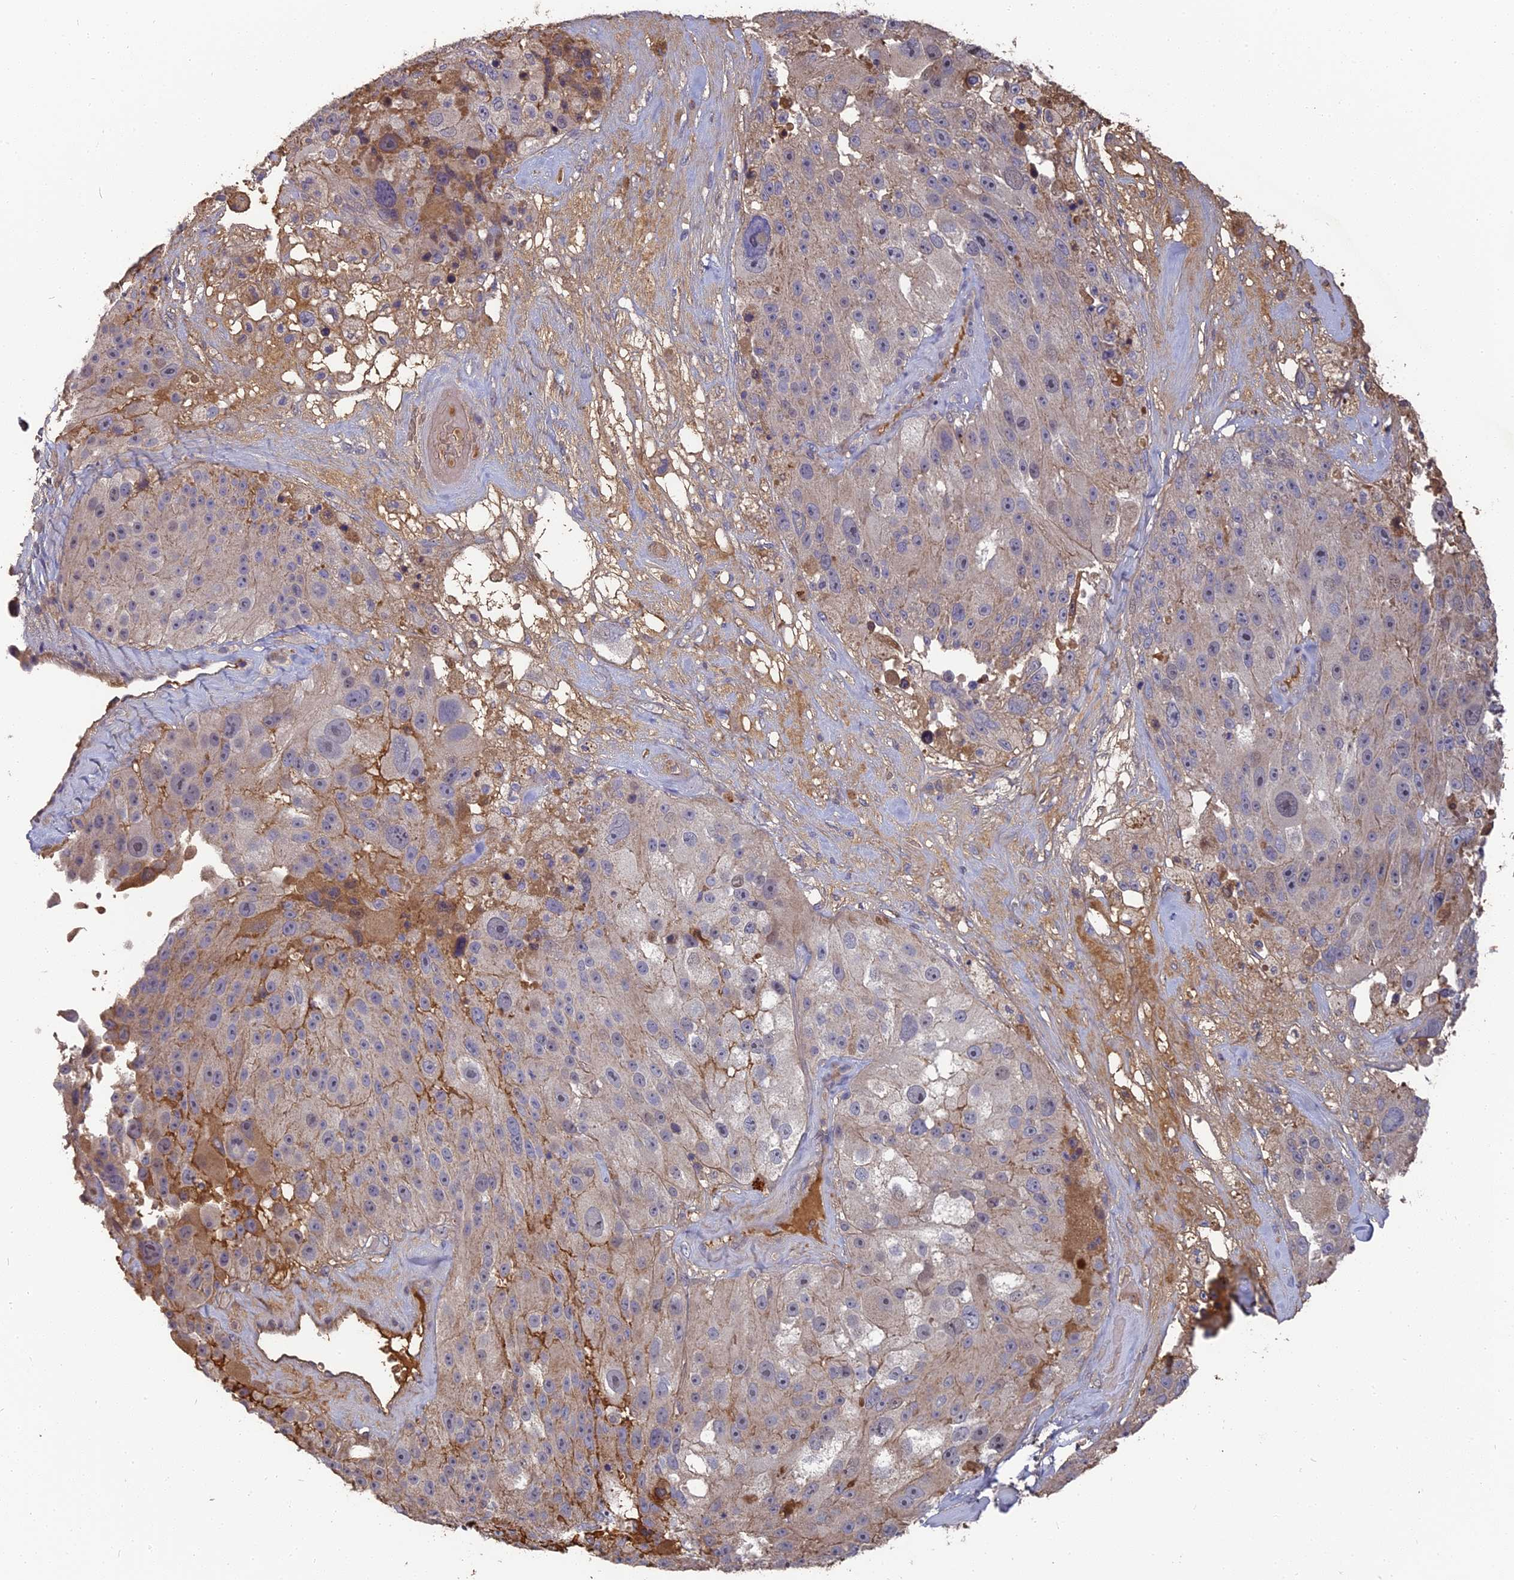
{"staining": {"intensity": "weak", "quantity": "<25%", "location": "cytoplasmic/membranous"}, "tissue": "melanoma", "cell_type": "Tumor cells", "image_type": "cancer", "snomed": [{"axis": "morphology", "description": "Malignant melanoma, Metastatic site"}, {"axis": "topography", "description": "Lymph node"}], "caption": "IHC micrograph of human melanoma stained for a protein (brown), which reveals no expression in tumor cells. (Stains: DAB immunohistochemistry with hematoxylin counter stain, Microscopy: brightfield microscopy at high magnification).", "gene": "ERMAP", "patient": {"sex": "male", "age": 62}}